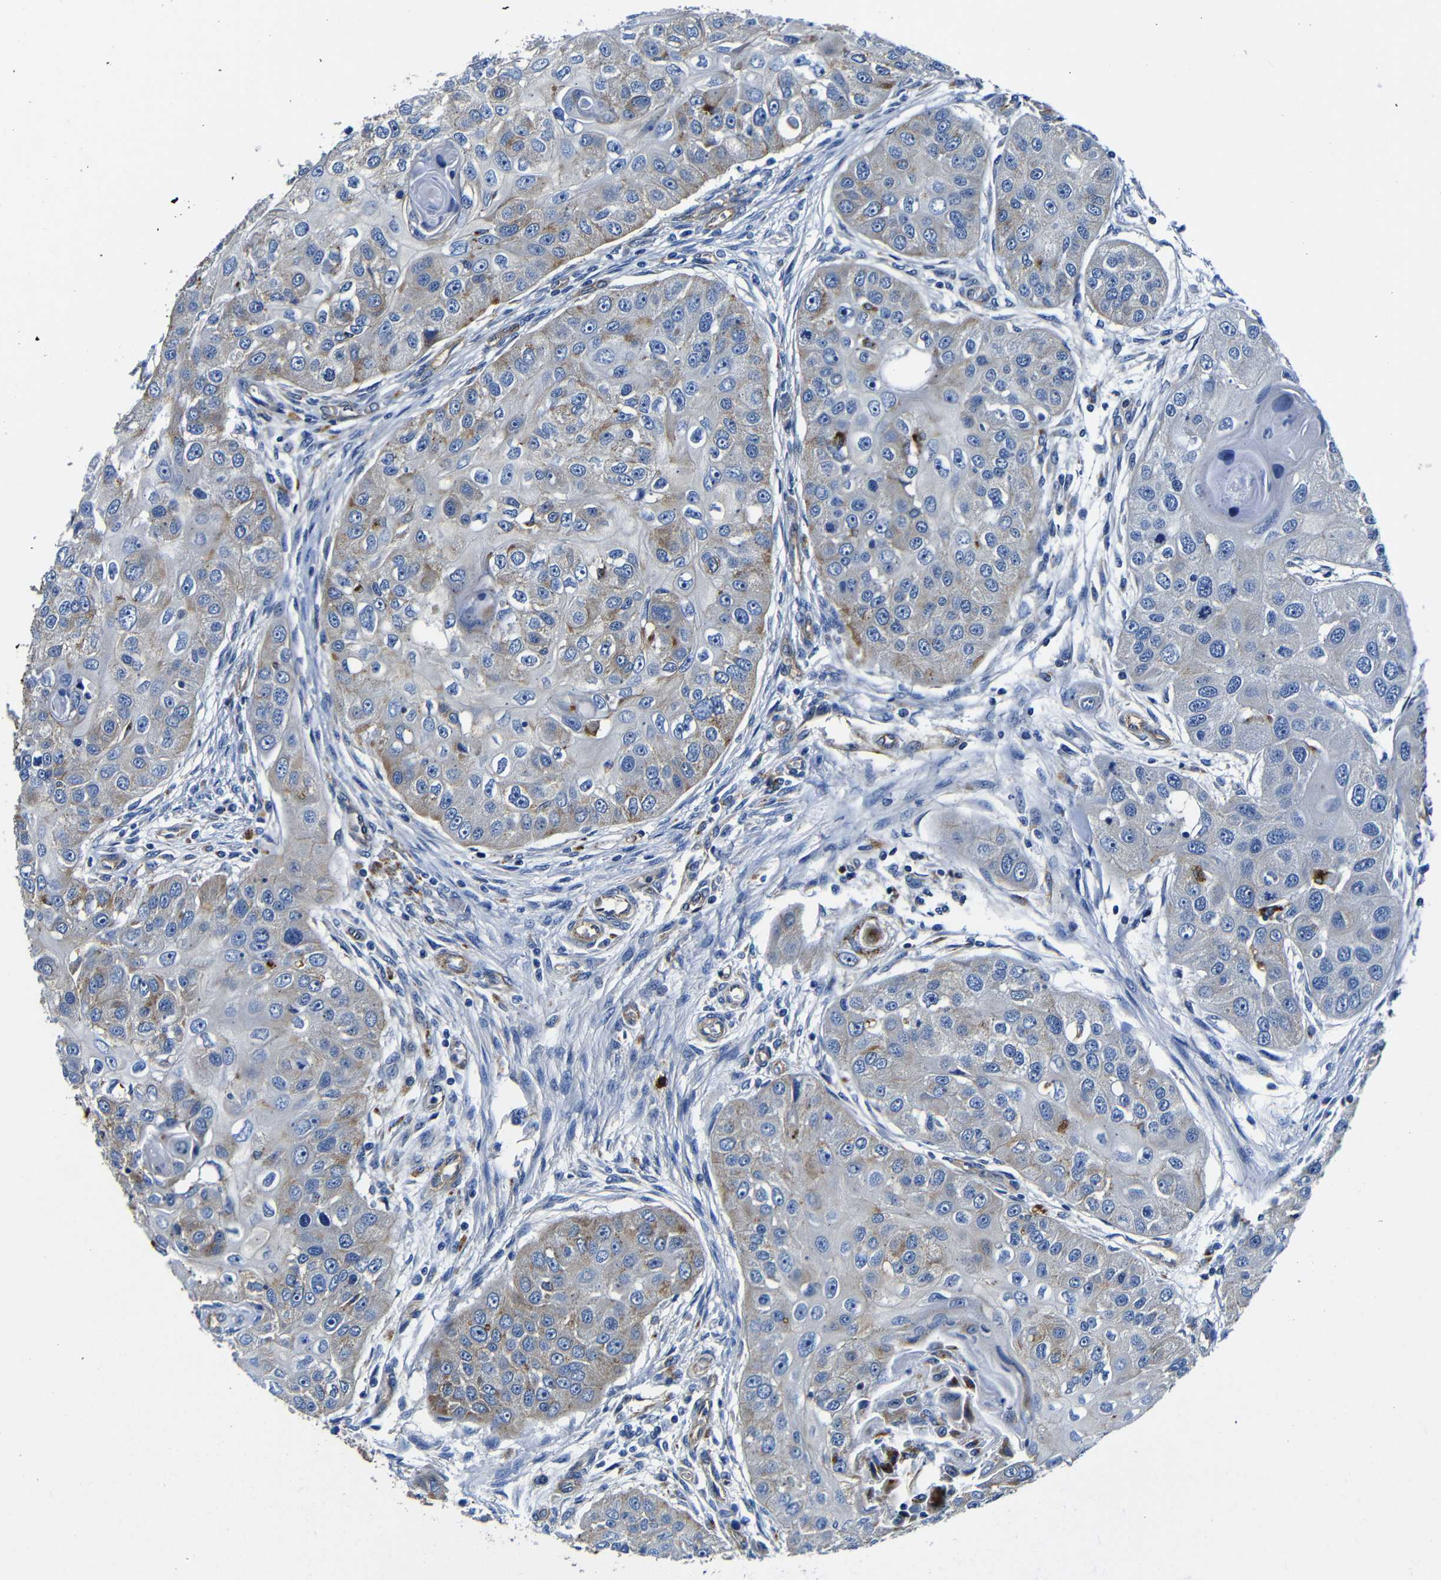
{"staining": {"intensity": "weak", "quantity": "<25%", "location": "cytoplasmic/membranous"}, "tissue": "head and neck cancer", "cell_type": "Tumor cells", "image_type": "cancer", "snomed": [{"axis": "morphology", "description": "Normal tissue, NOS"}, {"axis": "morphology", "description": "Squamous cell carcinoma, NOS"}, {"axis": "topography", "description": "Skeletal muscle"}, {"axis": "topography", "description": "Head-Neck"}], "caption": "Micrograph shows no protein positivity in tumor cells of head and neck cancer tissue. (DAB immunohistochemistry (IHC) visualized using brightfield microscopy, high magnification).", "gene": "GIMAP2", "patient": {"sex": "male", "age": 51}}